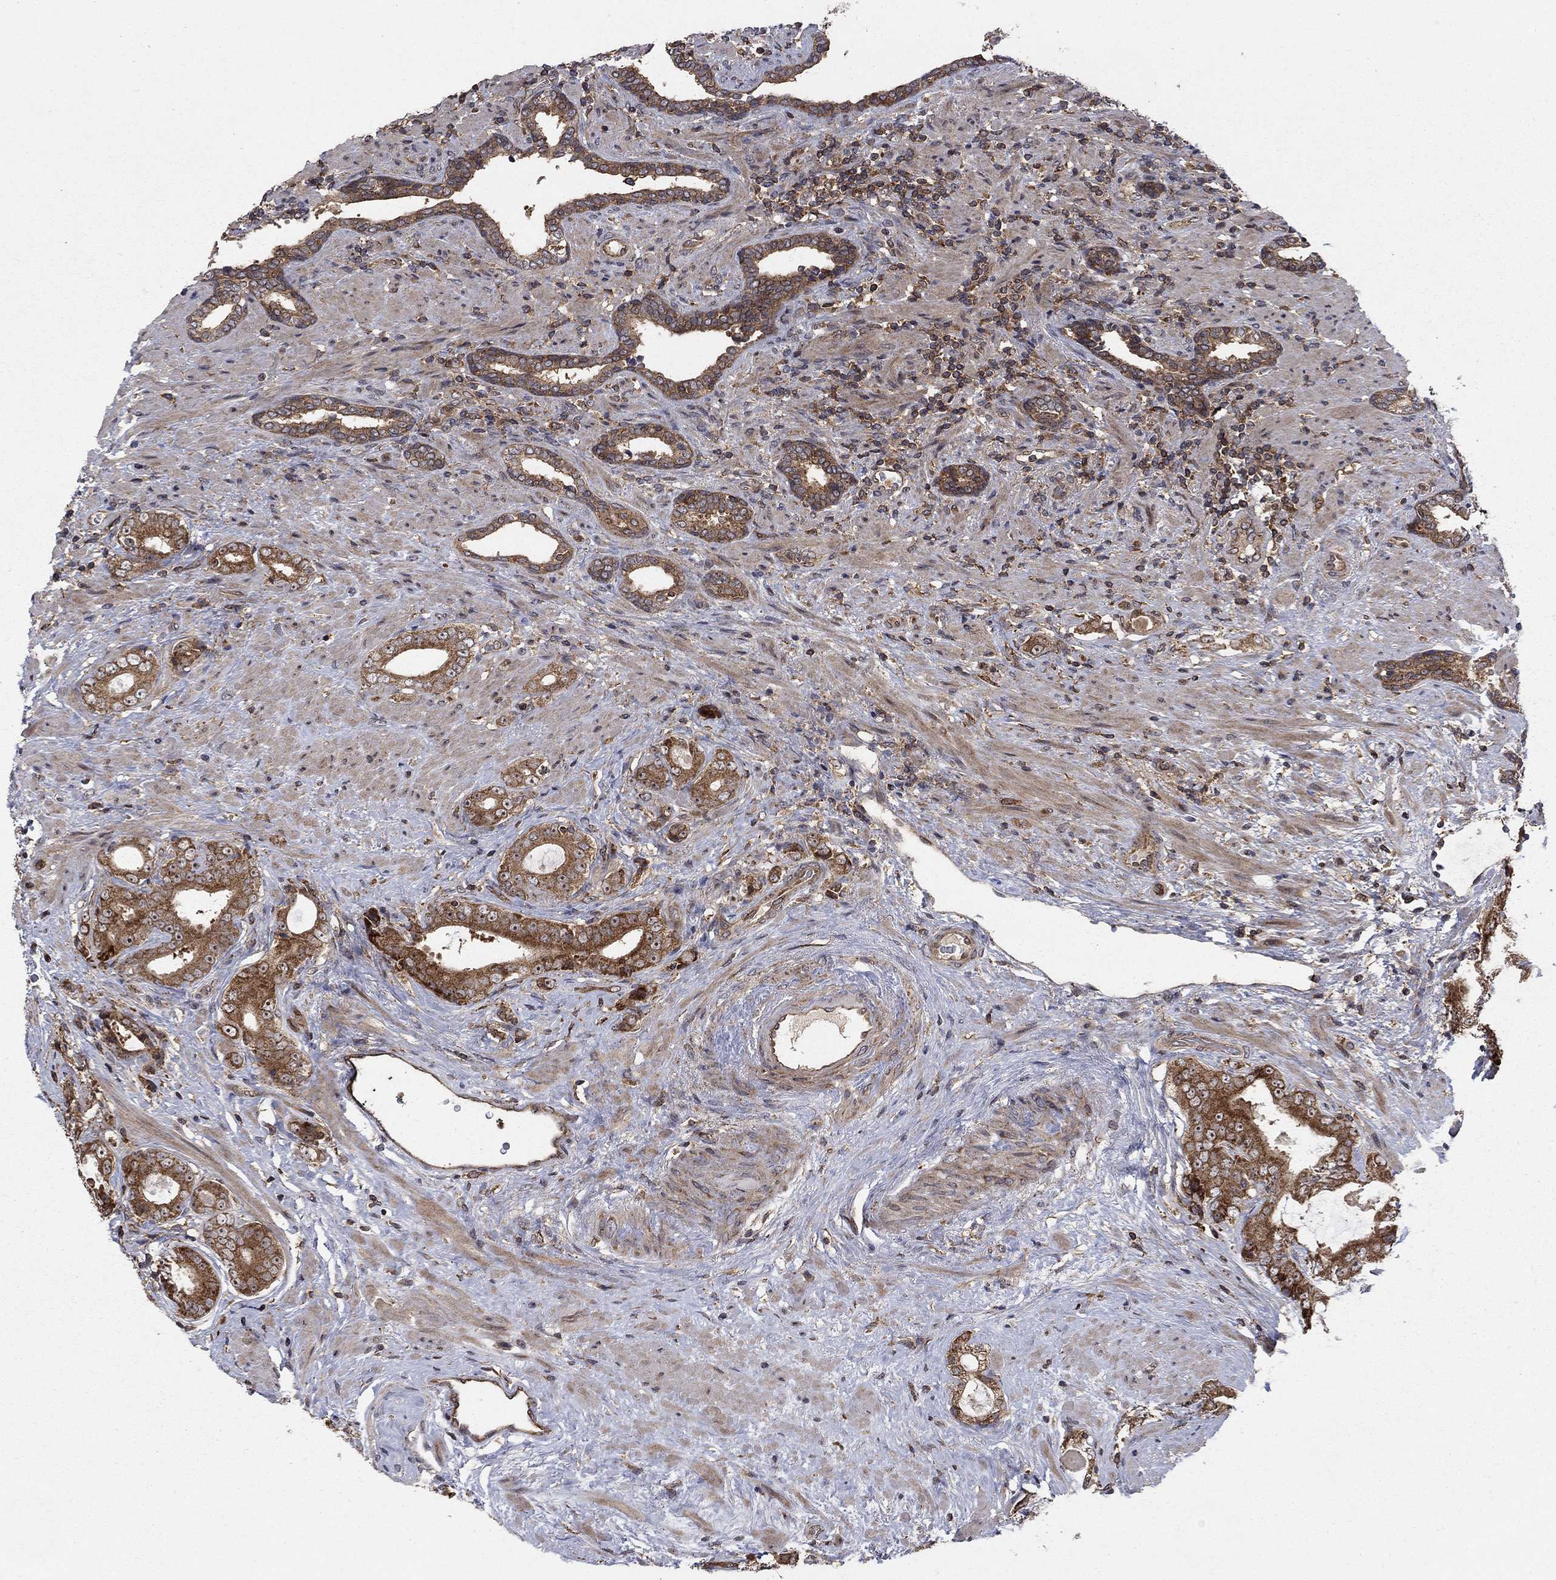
{"staining": {"intensity": "moderate", "quantity": ">75%", "location": "cytoplasmic/membranous"}, "tissue": "prostate cancer", "cell_type": "Tumor cells", "image_type": "cancer", "snomed": [{"axis": "morphology", "description": "Adenocarcinoma, Low grade"}, {"axis": "topography", "description": "Prostate and seminal vesicle, NOS"}], "caption": "Adenocarcinoma (low-grade) (prostate) tissue shows moderate cytoplasmic/membranous expression in approximately >75% of tumor cells, visualized by immunohistochemistry. (brown staining indicates protein expression, while blue staining denotes nuclei).", "gene": "IFI35", "patient": {"sex": "male", "age": 61}}